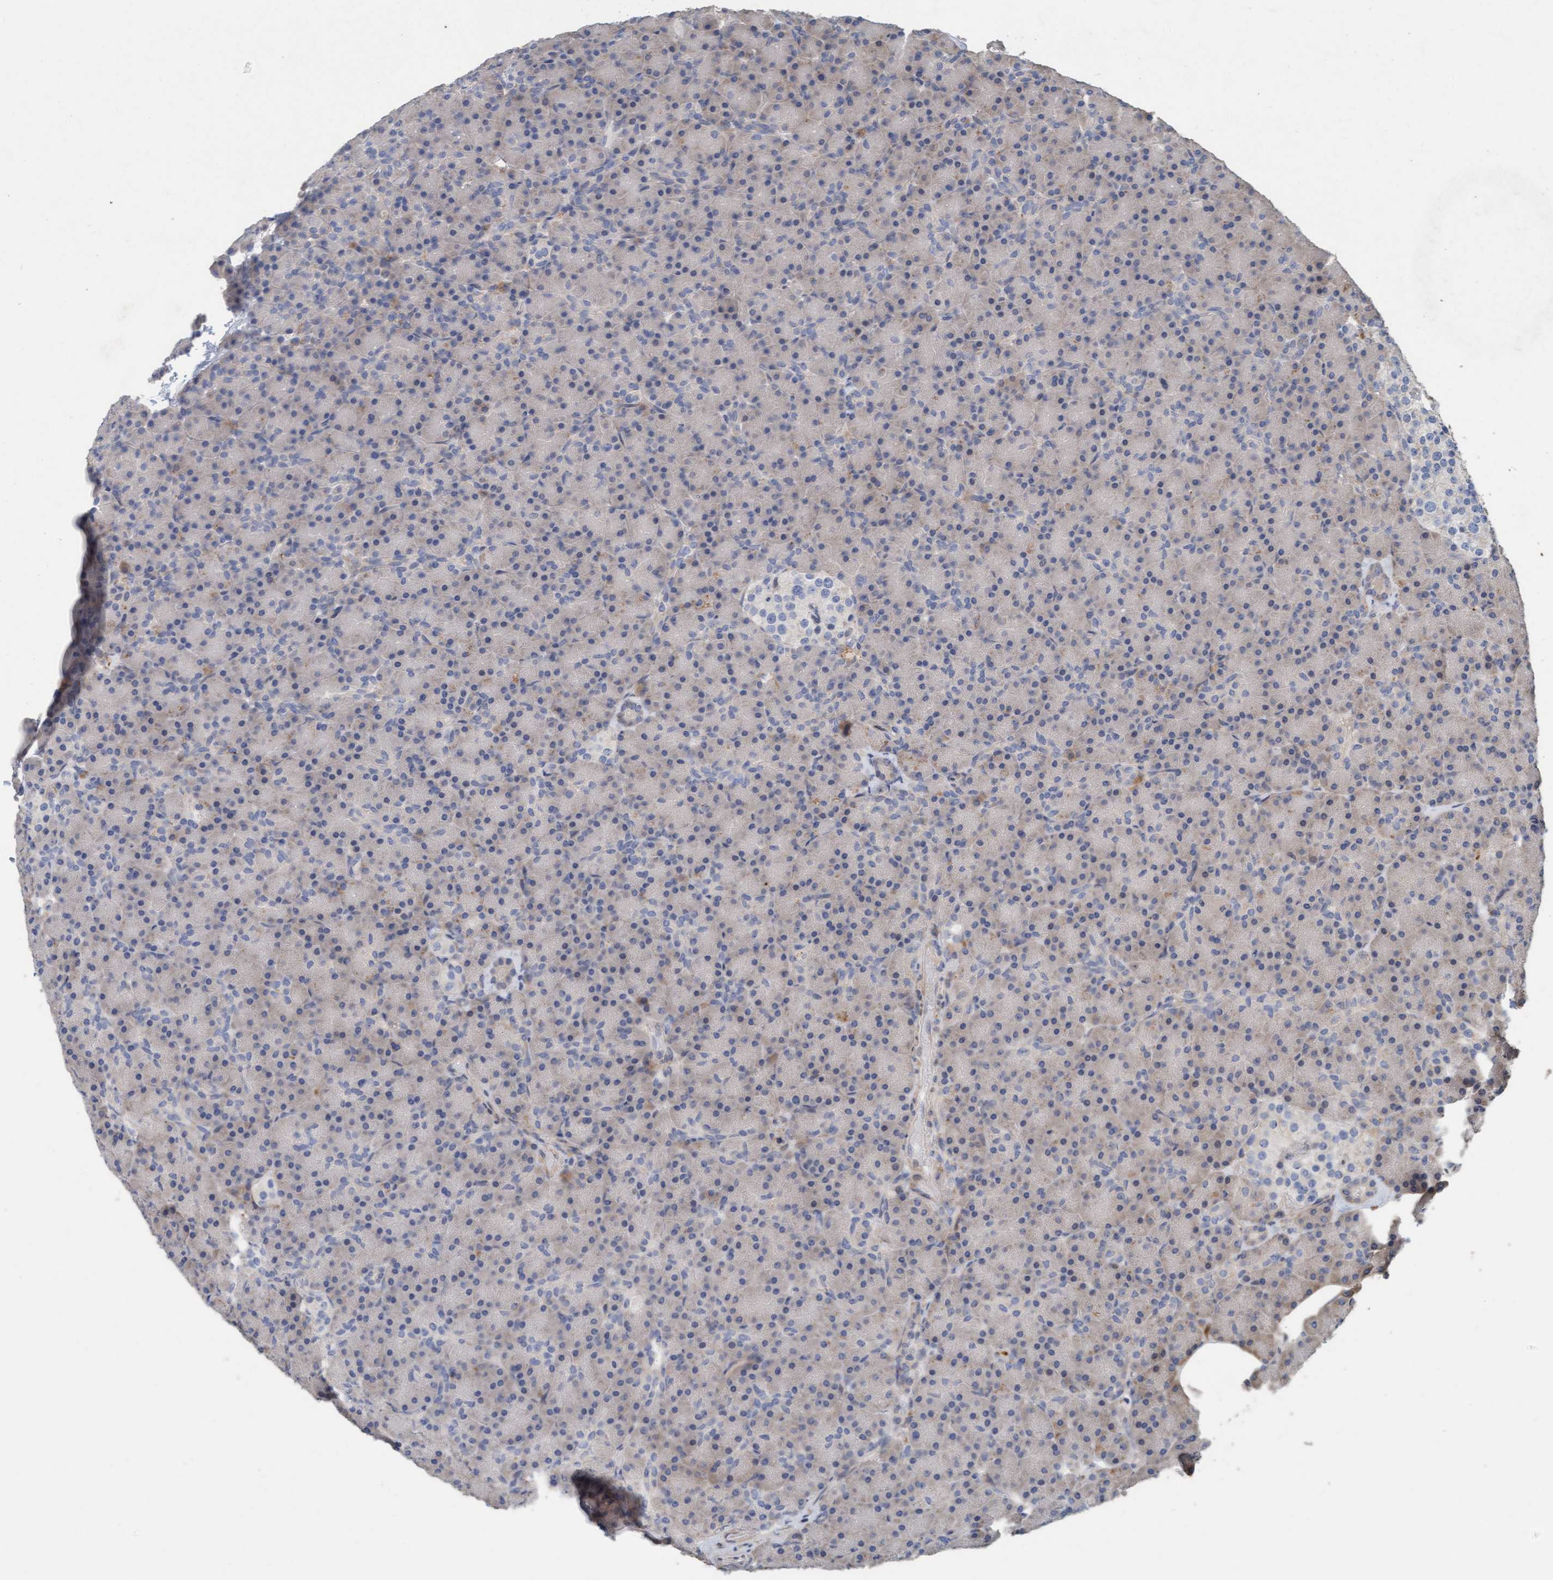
{"staining": {"intensity": "weak", "quantity": "<25%", "location": "cytoplasmic/membranous"}, "tissue": "pancreas", "cell_type": "Exocrine glandular cells", "image_type": "normal", "snomed": [{"axis": "morphology", "description": "Normal tissue, NOS"}, {"axis": "topography", "description": "Pancreas"}], "caption": "Exocrine glandular cells are negative for protein expression in unremarkable human pancreas. (DAB (3,3'-diaminobenzidine) immunohistochemistry, high magnification).", "gene": "LONRF1", "patient": {"sex": "female", "age": 43}}